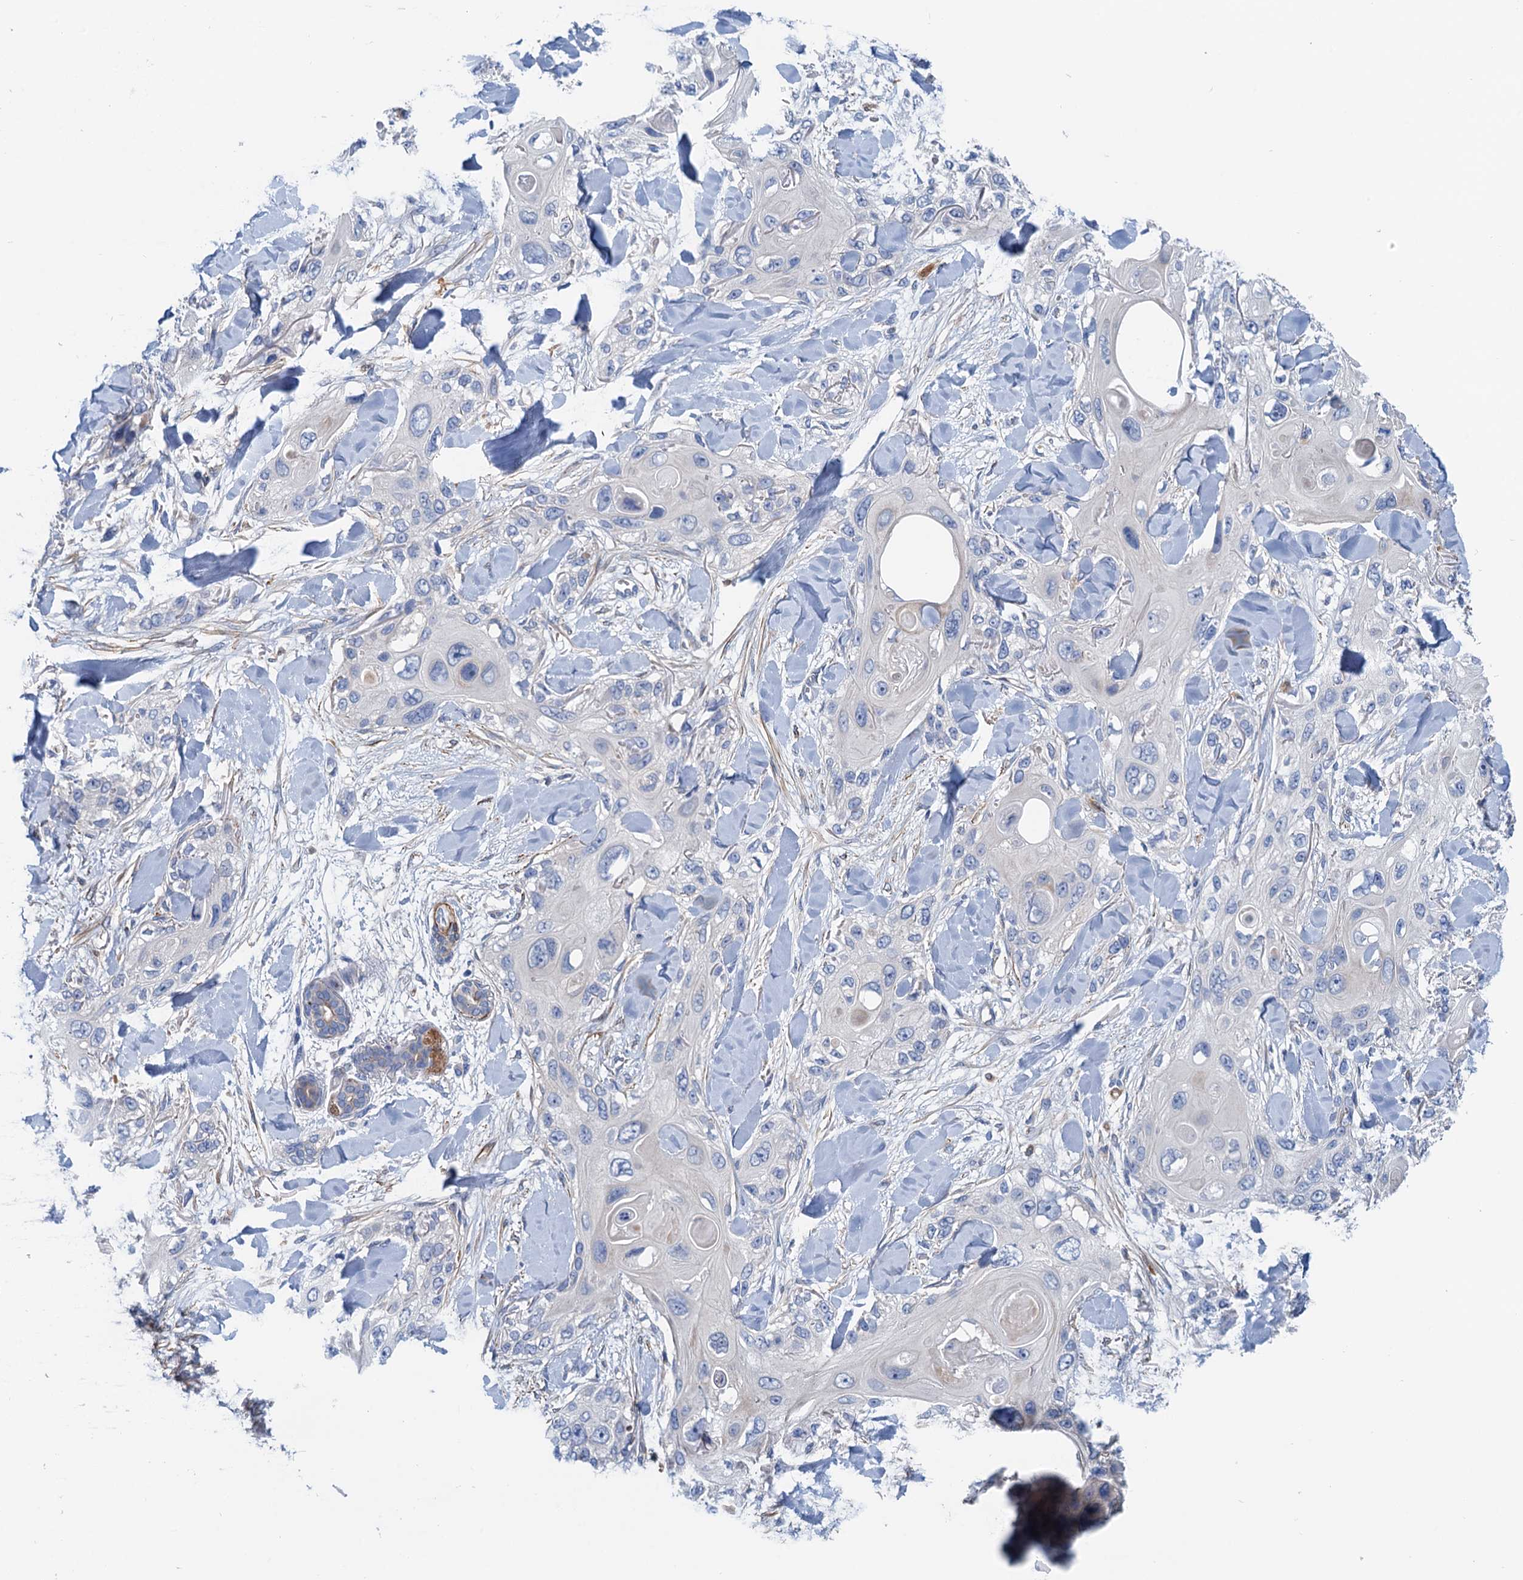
{"staining": {"intensity": "negative", "quantity": "none", "location": "none"}, "tissue": "skin cancer", "cell_type": "Tumor cells", "image_type": "cancer", "snomed": [{"axis": "morphology", "description": "Normal tissue, NOS"}, {"axis": "morphology", "description": "Squamous cell carcinoma, NOS"}, {"axis": "topography", "description": "Skin"}], "caption": "Immunohistochemistry (IHC) of human skin cancer (squamous cell carcinoma) displays no positivity in tumor cells.", "gene": "CSTPP1", "patient": {"sex": "male", "age": 72}}